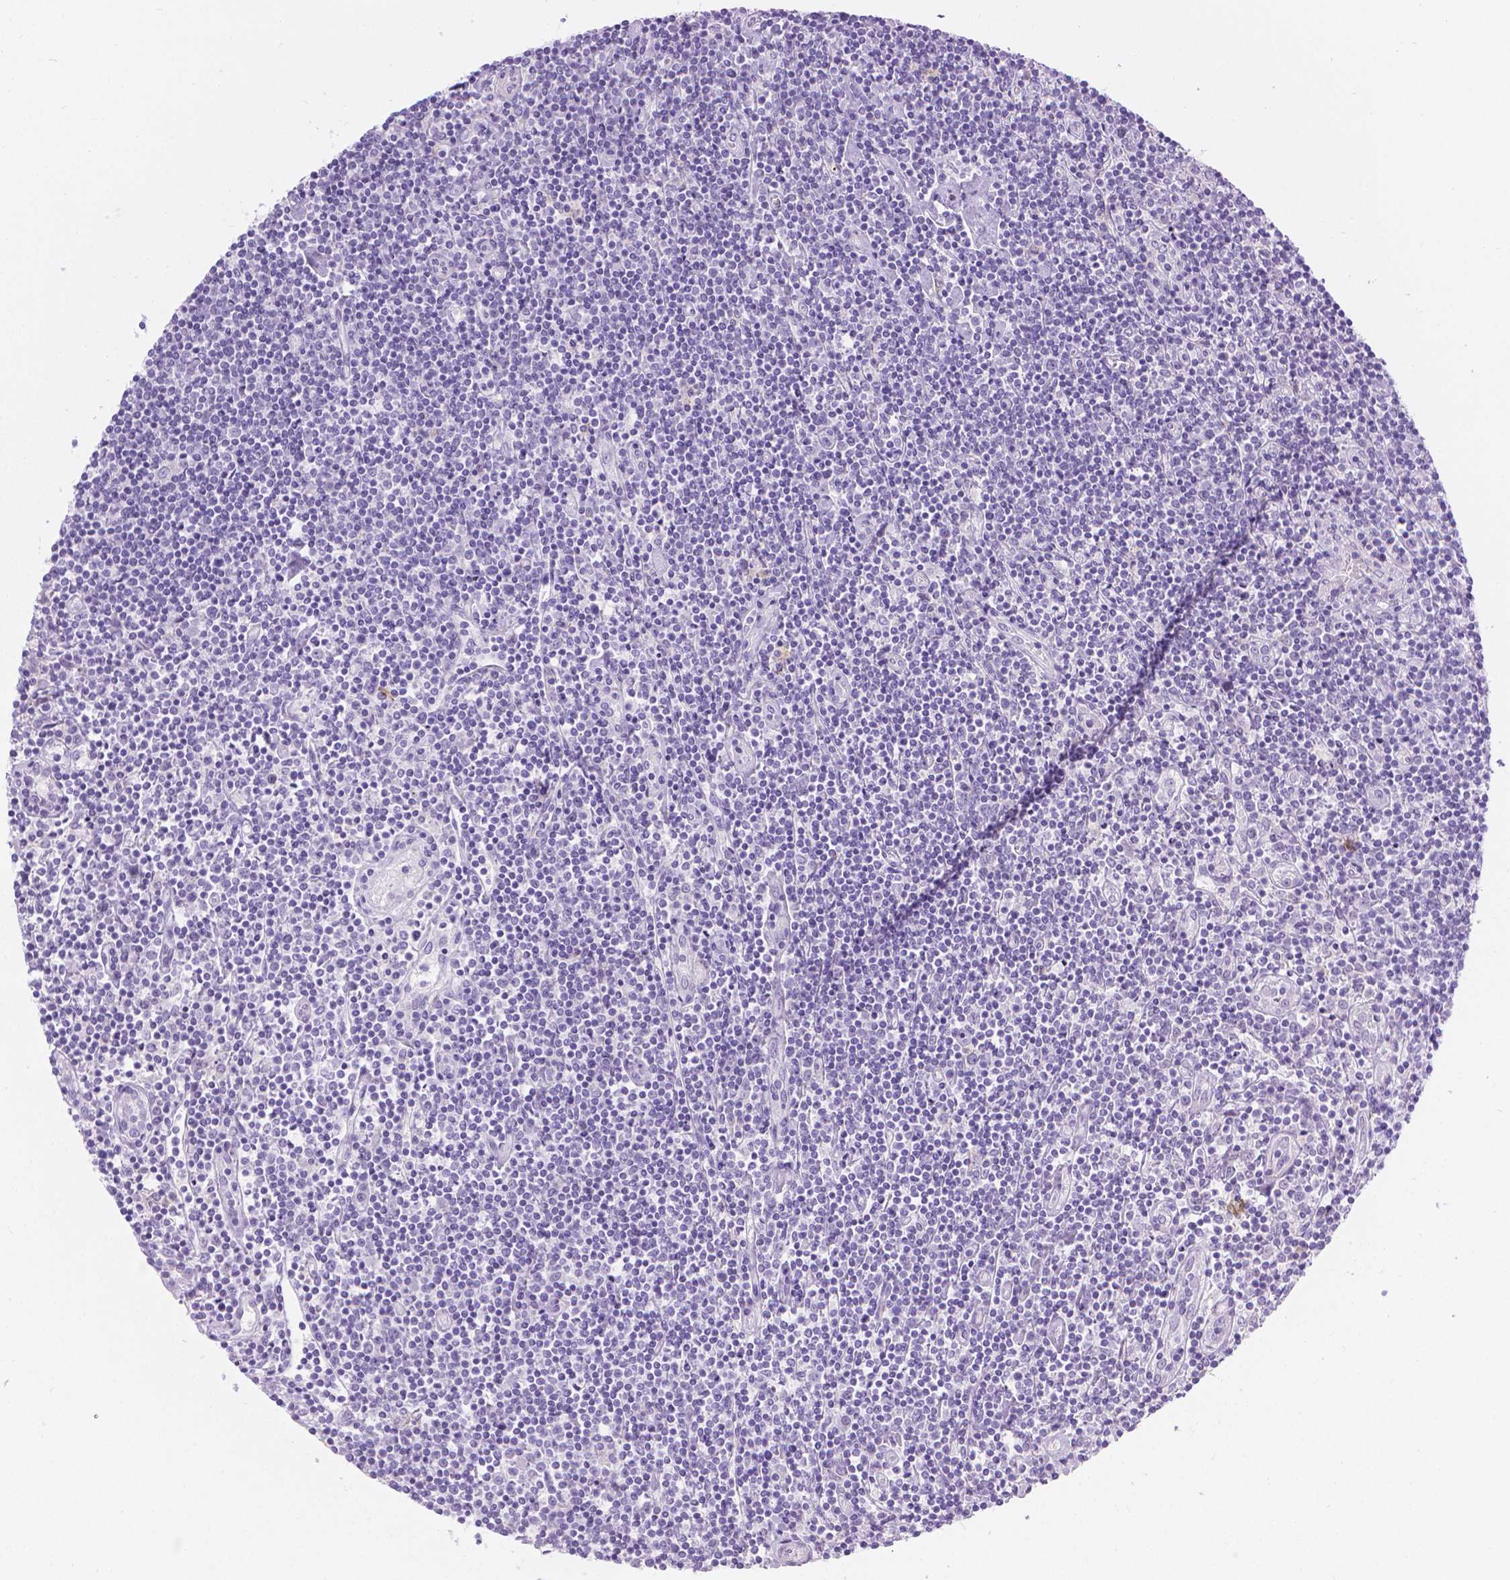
{"staining": {"intensity": "negative", "quantity": "none", "location": "none"}, "tissue": "lymphoma", "cell_type": "Tumor cells", "image_type": "cancer", "snomed": [{"axis": "morphology", "description": "Hodgkin's disease, NOS"}, {"axis": "topography", "description": "Lymph node"}], "caption": "Tumor cells are negative for protein expression in human lymphoma.", "gene": "SPAG6", "patient": {"sex": "male", "age": 40}}